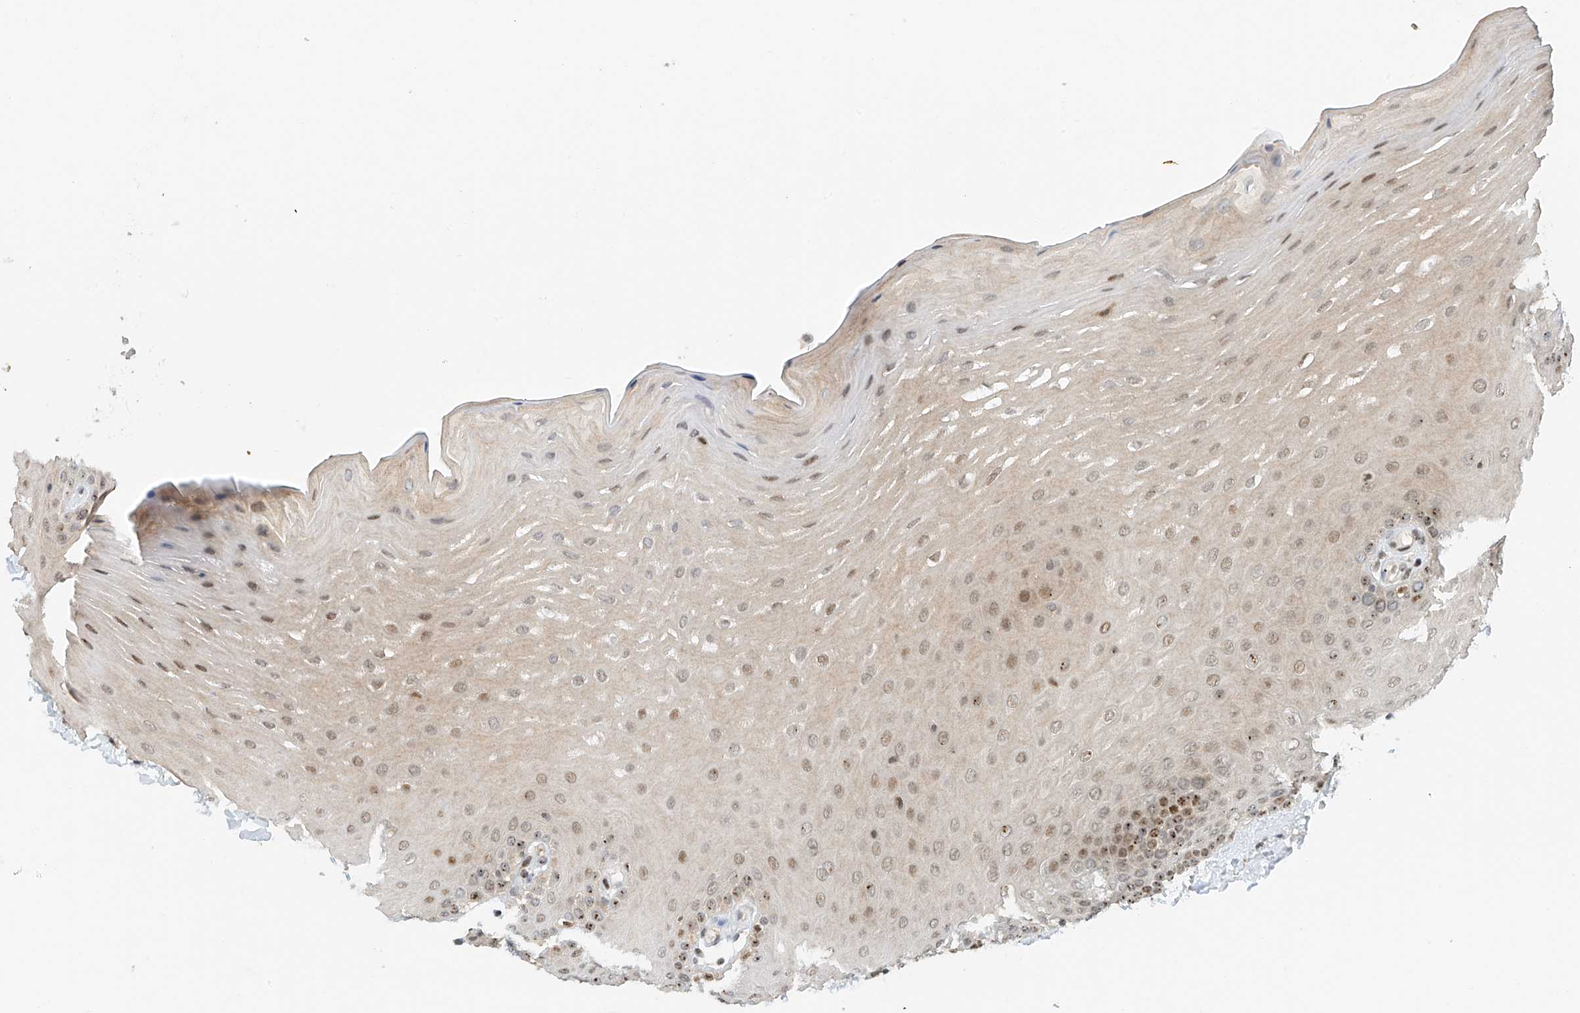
{"staining": {"intensity": "moderate", "quantity": "25%-75%", "location": "nuclear"}, "tissue": "oral mucosa", "cell_type": "Squamous epithelial cells", "image_type": "normal", "snomed": [{"axis": "morphology", "description": "Normal tissue, NOS"}, {"axis": "topography", "description": "Oral tissue"}], "caption": "A brown stain labels moderate nuclear staining of a protein in squamous epithelial cells of normal oral mucosa. (Stains: DAB (3,3'-diaminobenzidine) in brown, nuclei in blue, Microscopy: brightfield microscopy at high magnification).", "gene": "ZNF514", "patient": {"sex": "female", "age": 39}}